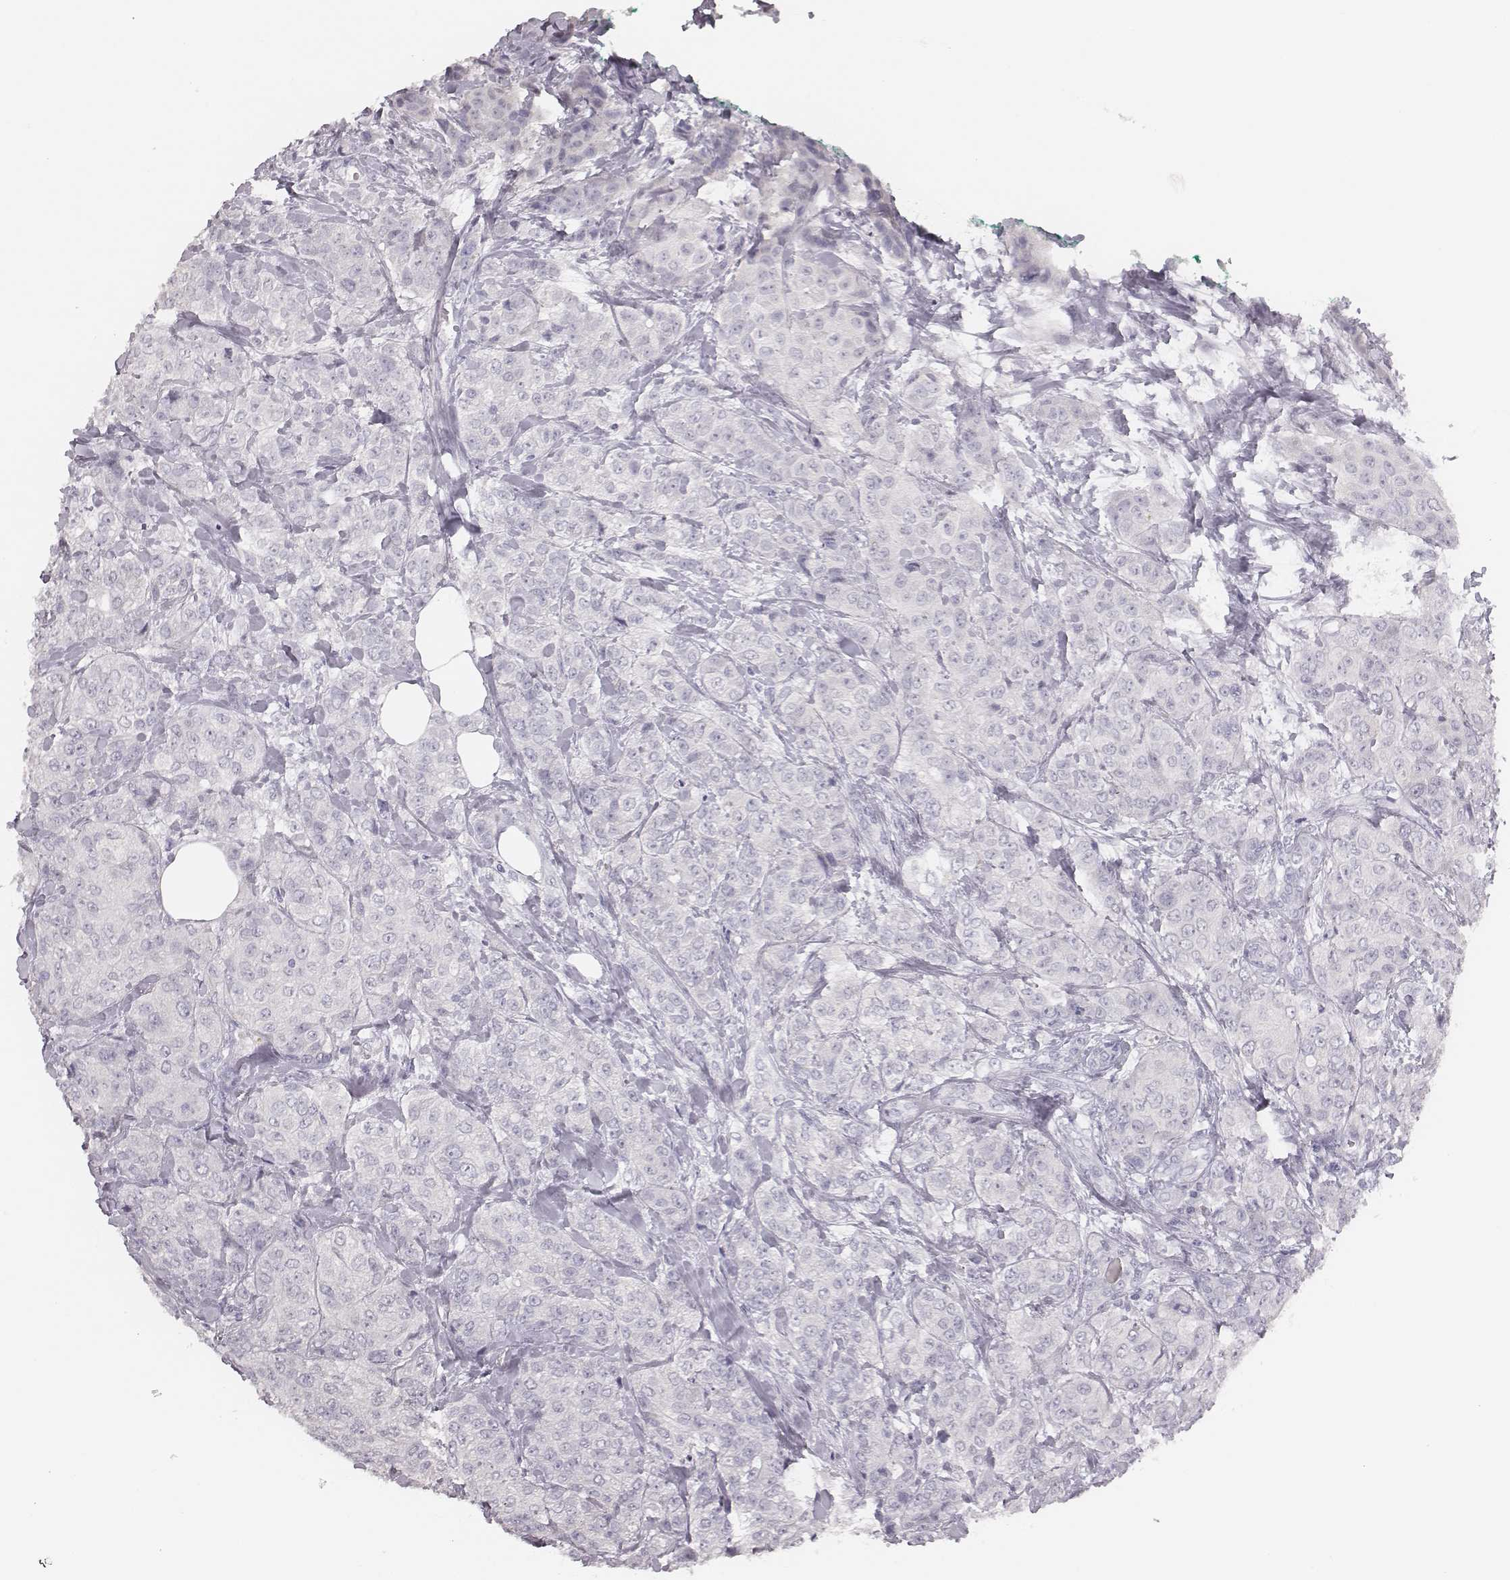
{"staining": {"intensity": "negative", "quantity": "none", "location": "none"}, "tissue": "breast cancer", "cell_type": "Tumor cells", "image_type": "cancer", "snomed": [{"axis": "morphology", "description": "Duct carcinoma"}, {"axis": "topography", "description": "Breast"}], "caption": "Photomicrograph shows no significant protein staining in tumor cells of breast cancer. (Stains: DAB (3,3'-diaminobenzidine) immunohistochemistry with hematoxylin counter stain, Microscopy: brightfield microscopy at high magnification).", "gene": "ADGRF4", "patient": {"sex": "female", "age": 43}}